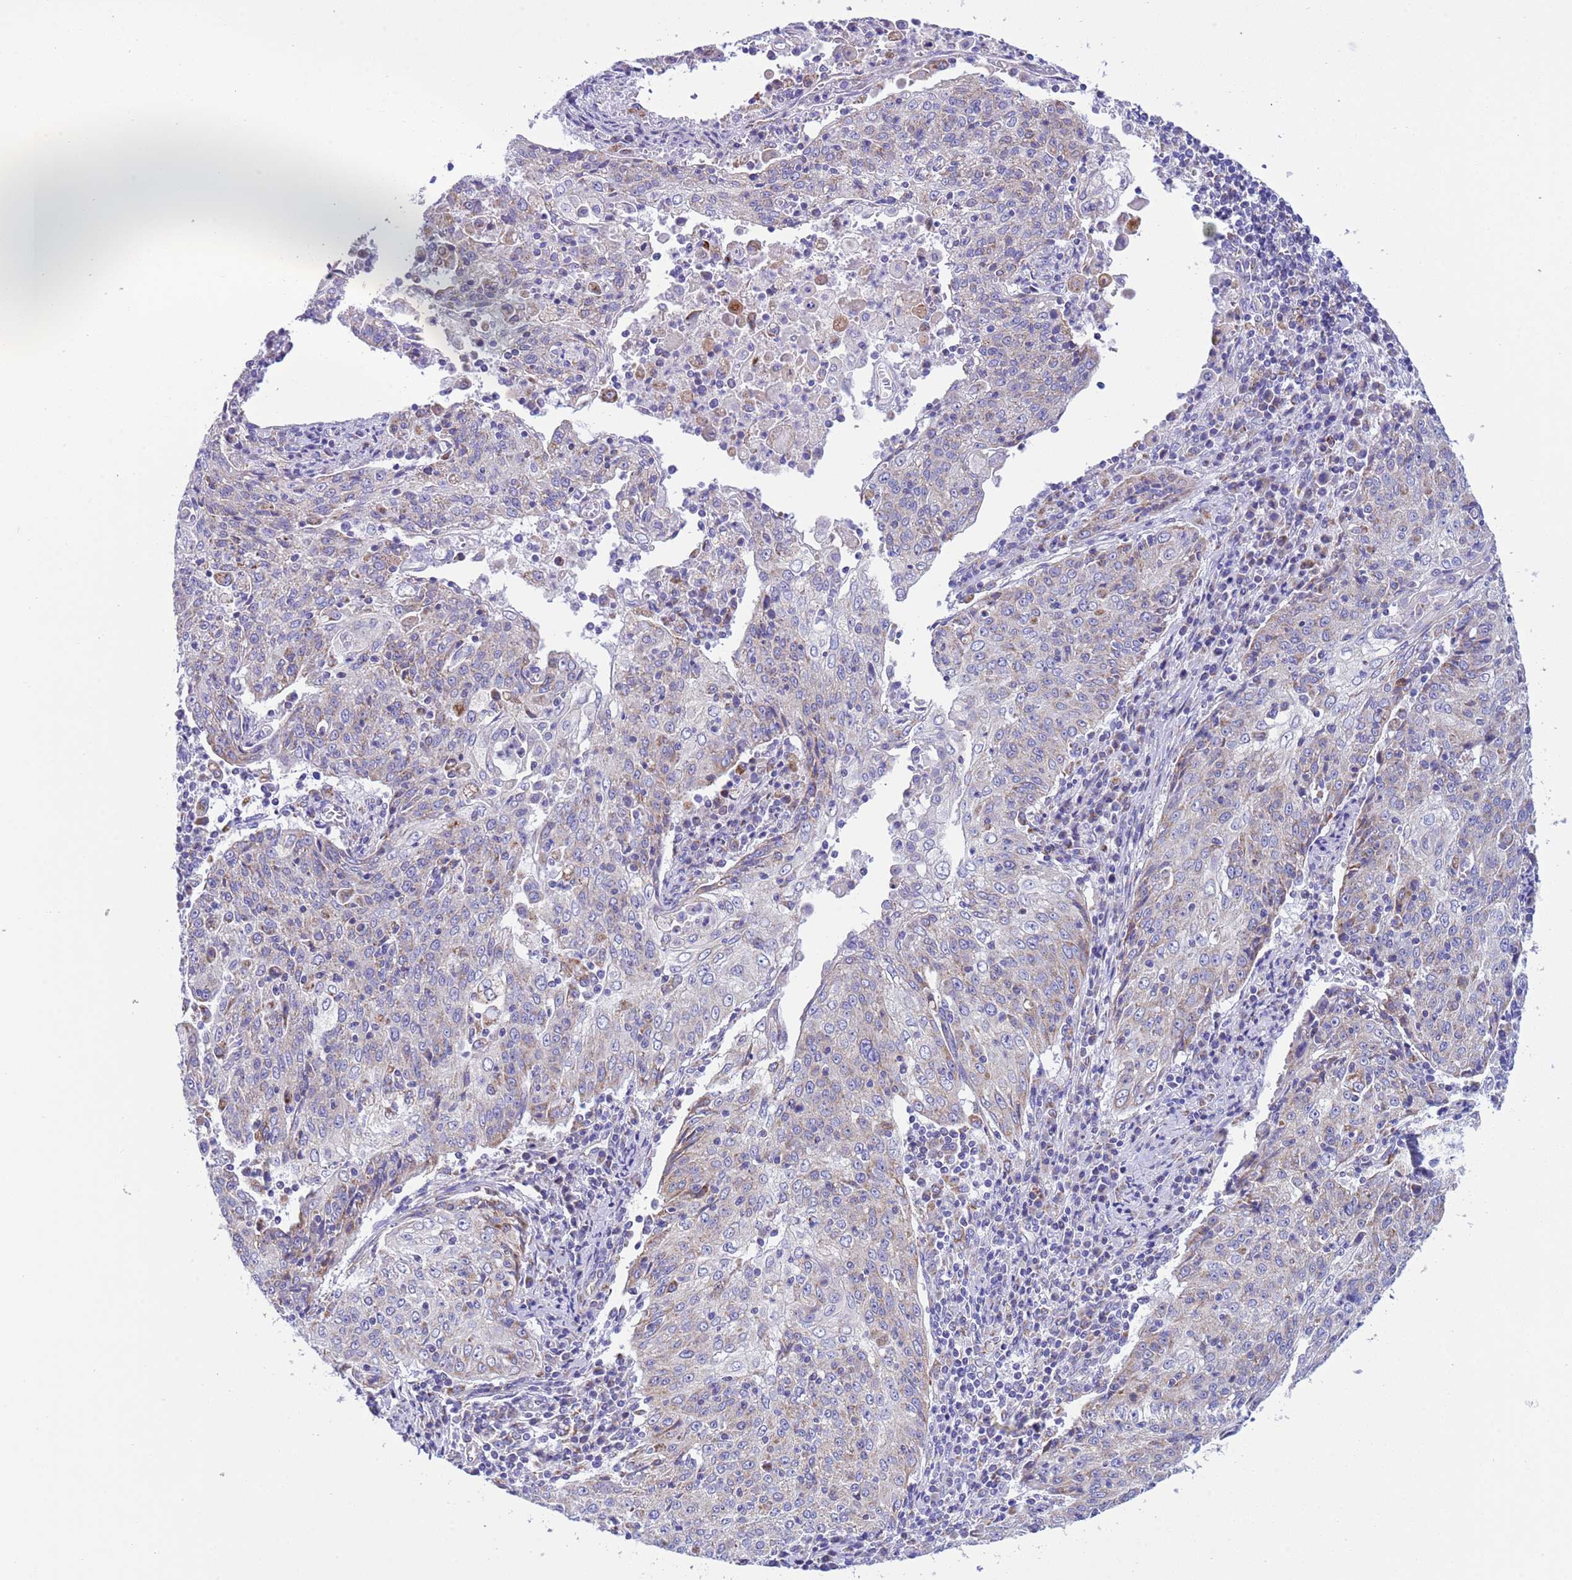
{"staining": {"intensity": "weak", "quantity": "<25%", "location": "cytoplasmic/membranous"}, "tissue": "cervical cancer", "cell_type": "Tumor cells", "image_type": "cancer", "snomed": [{"axis": "morphology", "description": "Squamous cell carcinoma, NOS"}, {"axis": "topography", "description": "Cervix"}], "caption": "A photomicrograph of human squamous cell carcinoma (cervical) is negative for staining in tumor cells. (DAB (3,3'-diaminobenzidine) IHC, high magnification).", "gene": "CCDC191", "patient": {"sex": "female", "age": 48}}